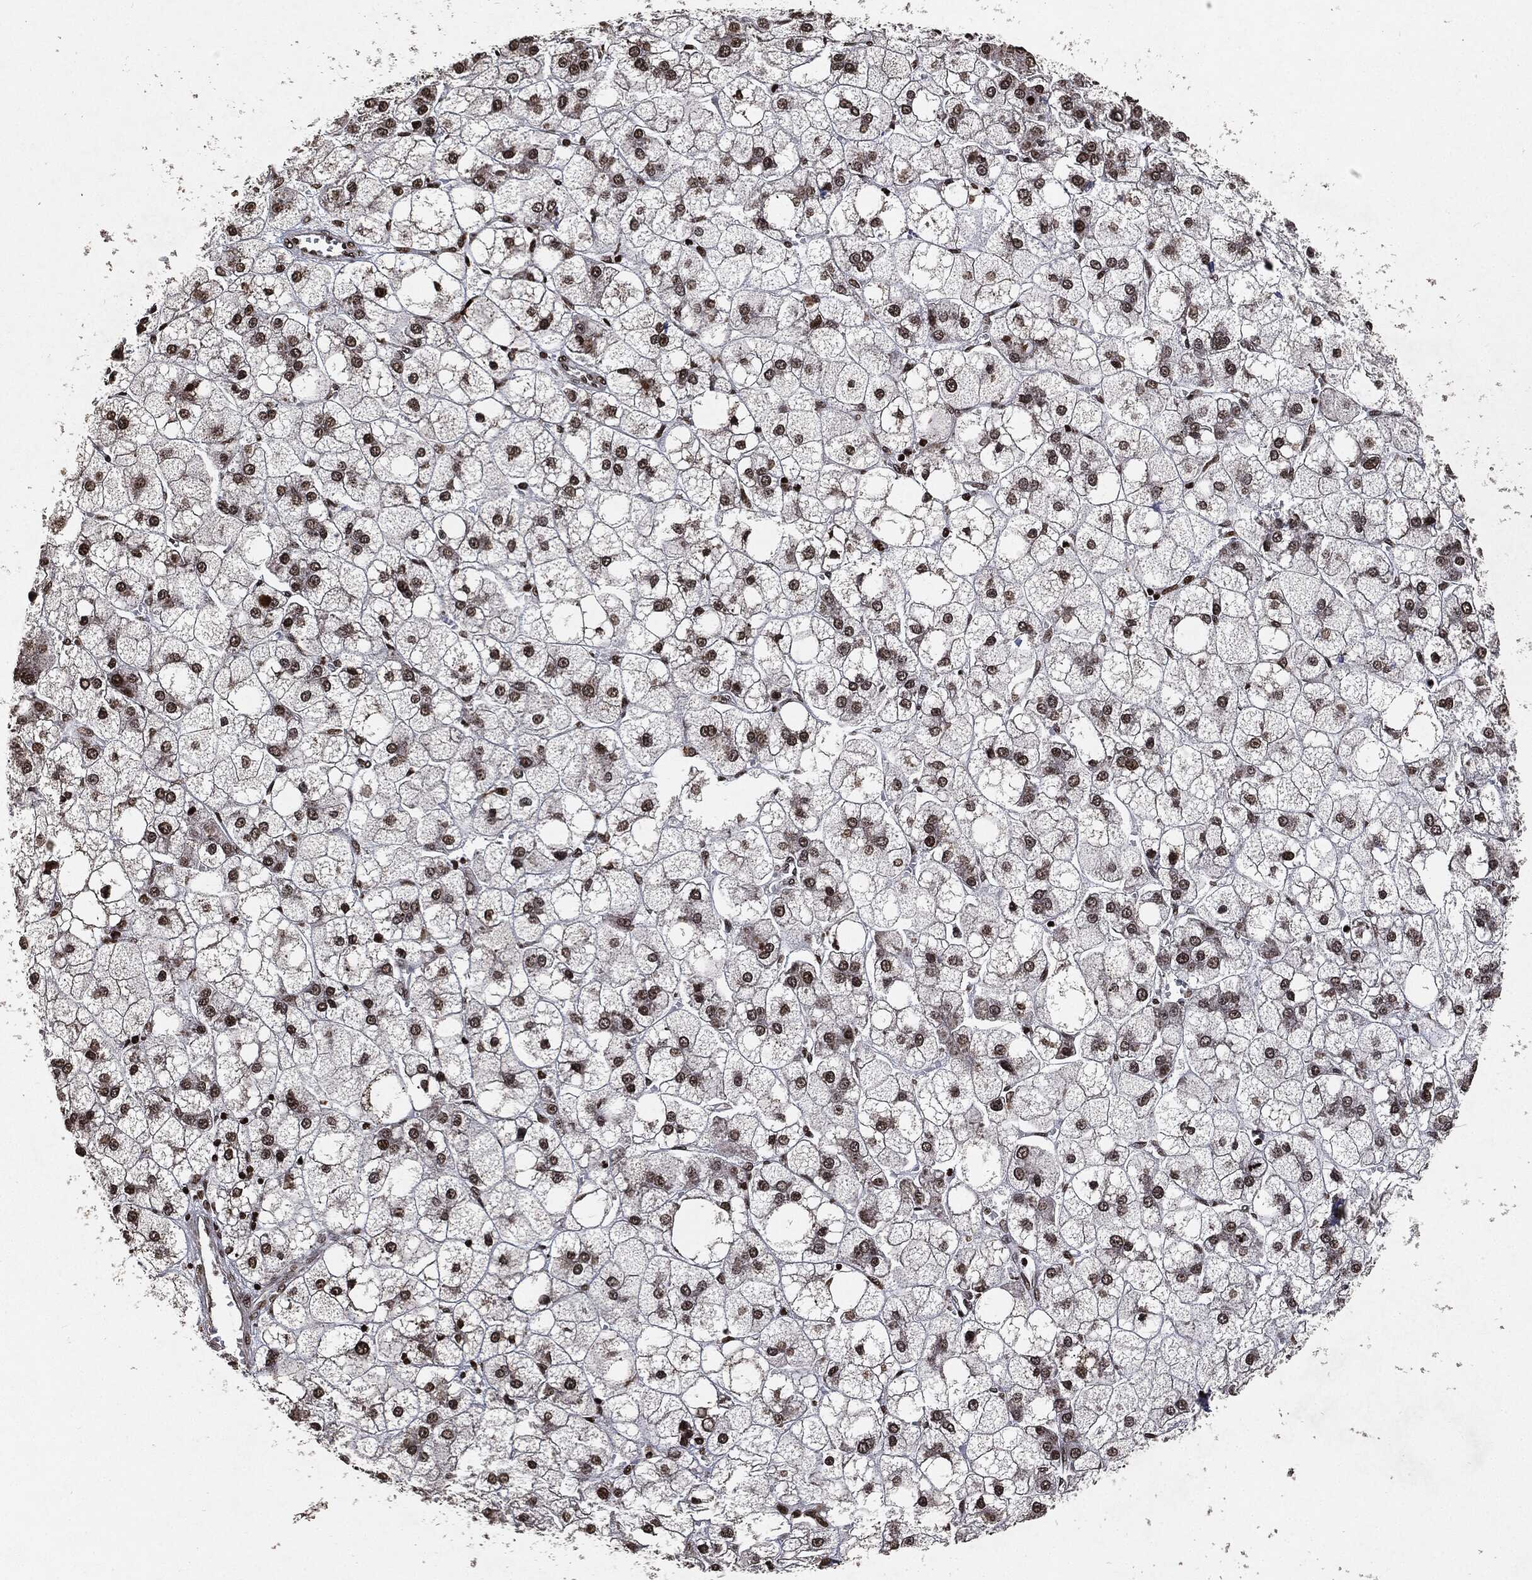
{"staining": {"intensity": "moderate", "quantity": "<25%", "location": "nuclear"}, "tissue": "liver cancer", "cell_type": "Tumor cells", "image_type": "cancer", "snomed": [{"axis": "morphology", "description": "Carcinoma, Hepatocellular, NOS"}, {"axis": "topography", "description": "Liver"}], "caption": "IHC (DAB) staining of liver cancer demonstrates moderate nuclear protein staining in about <25% of tumor cells. The protein of interest is shown in brown color, while the nuclei are stained blue.", "gene": "JUN", "patient": {"sex": "male", "age": 73}}